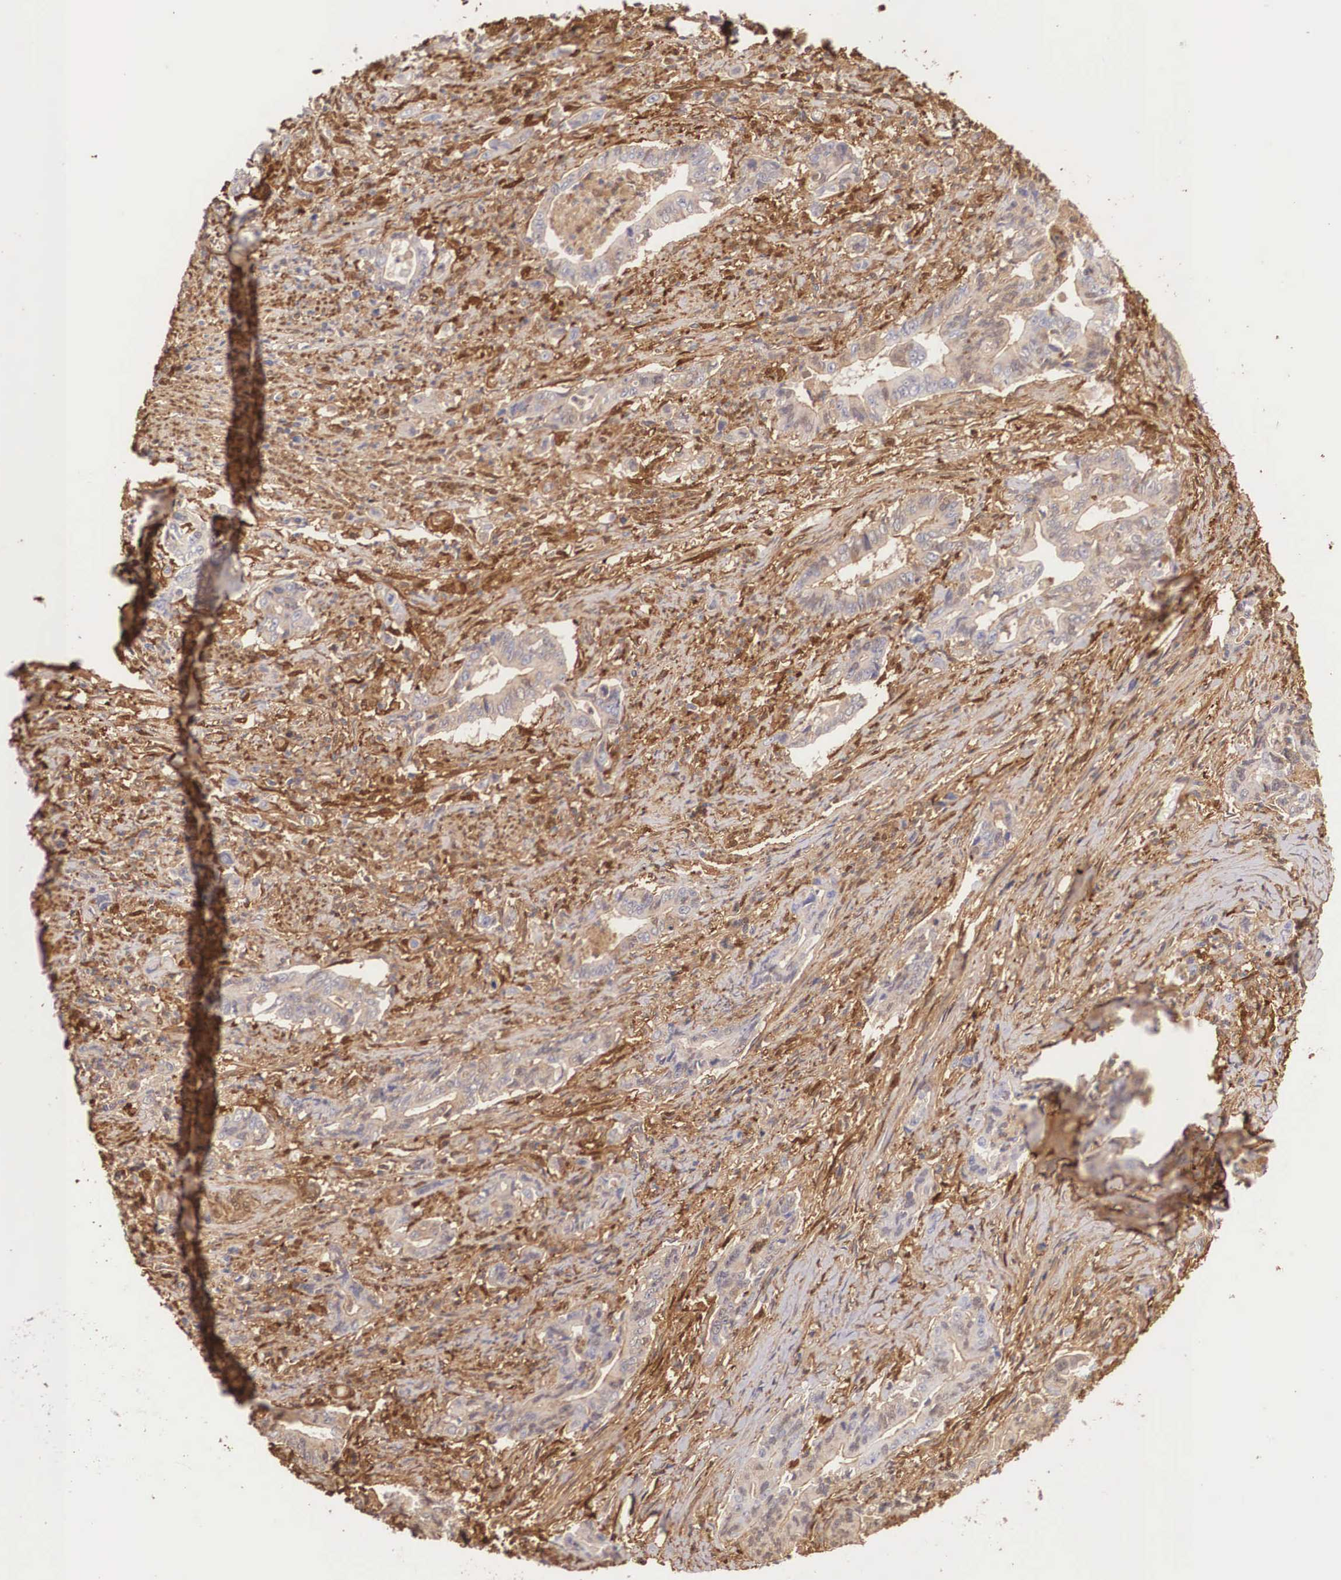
{"staining": {"intensity": "weak", "quantity": "<25%", "location": "cytoplasmic/membranous"}, "tissue": "stomach cancer", "cell_type": "Tumor cells", "image_type": "cancer", "snomed": [{"axis": "morphology", "description": "Adenocarcinoma, NOS"}, {"axis": "topography", "description": "Stomach"}], "caption": "An immunohistochemistry histopathology image of stomach adenocarcinoma is shown. There is no staining in tumor cells of stomach adenocarcinoma. (Immunohistochemistry (ihc), brightfield microscopy, high magnification).", "gene": "LGALS1", "patient": {"sex": "female", "age": 76}}